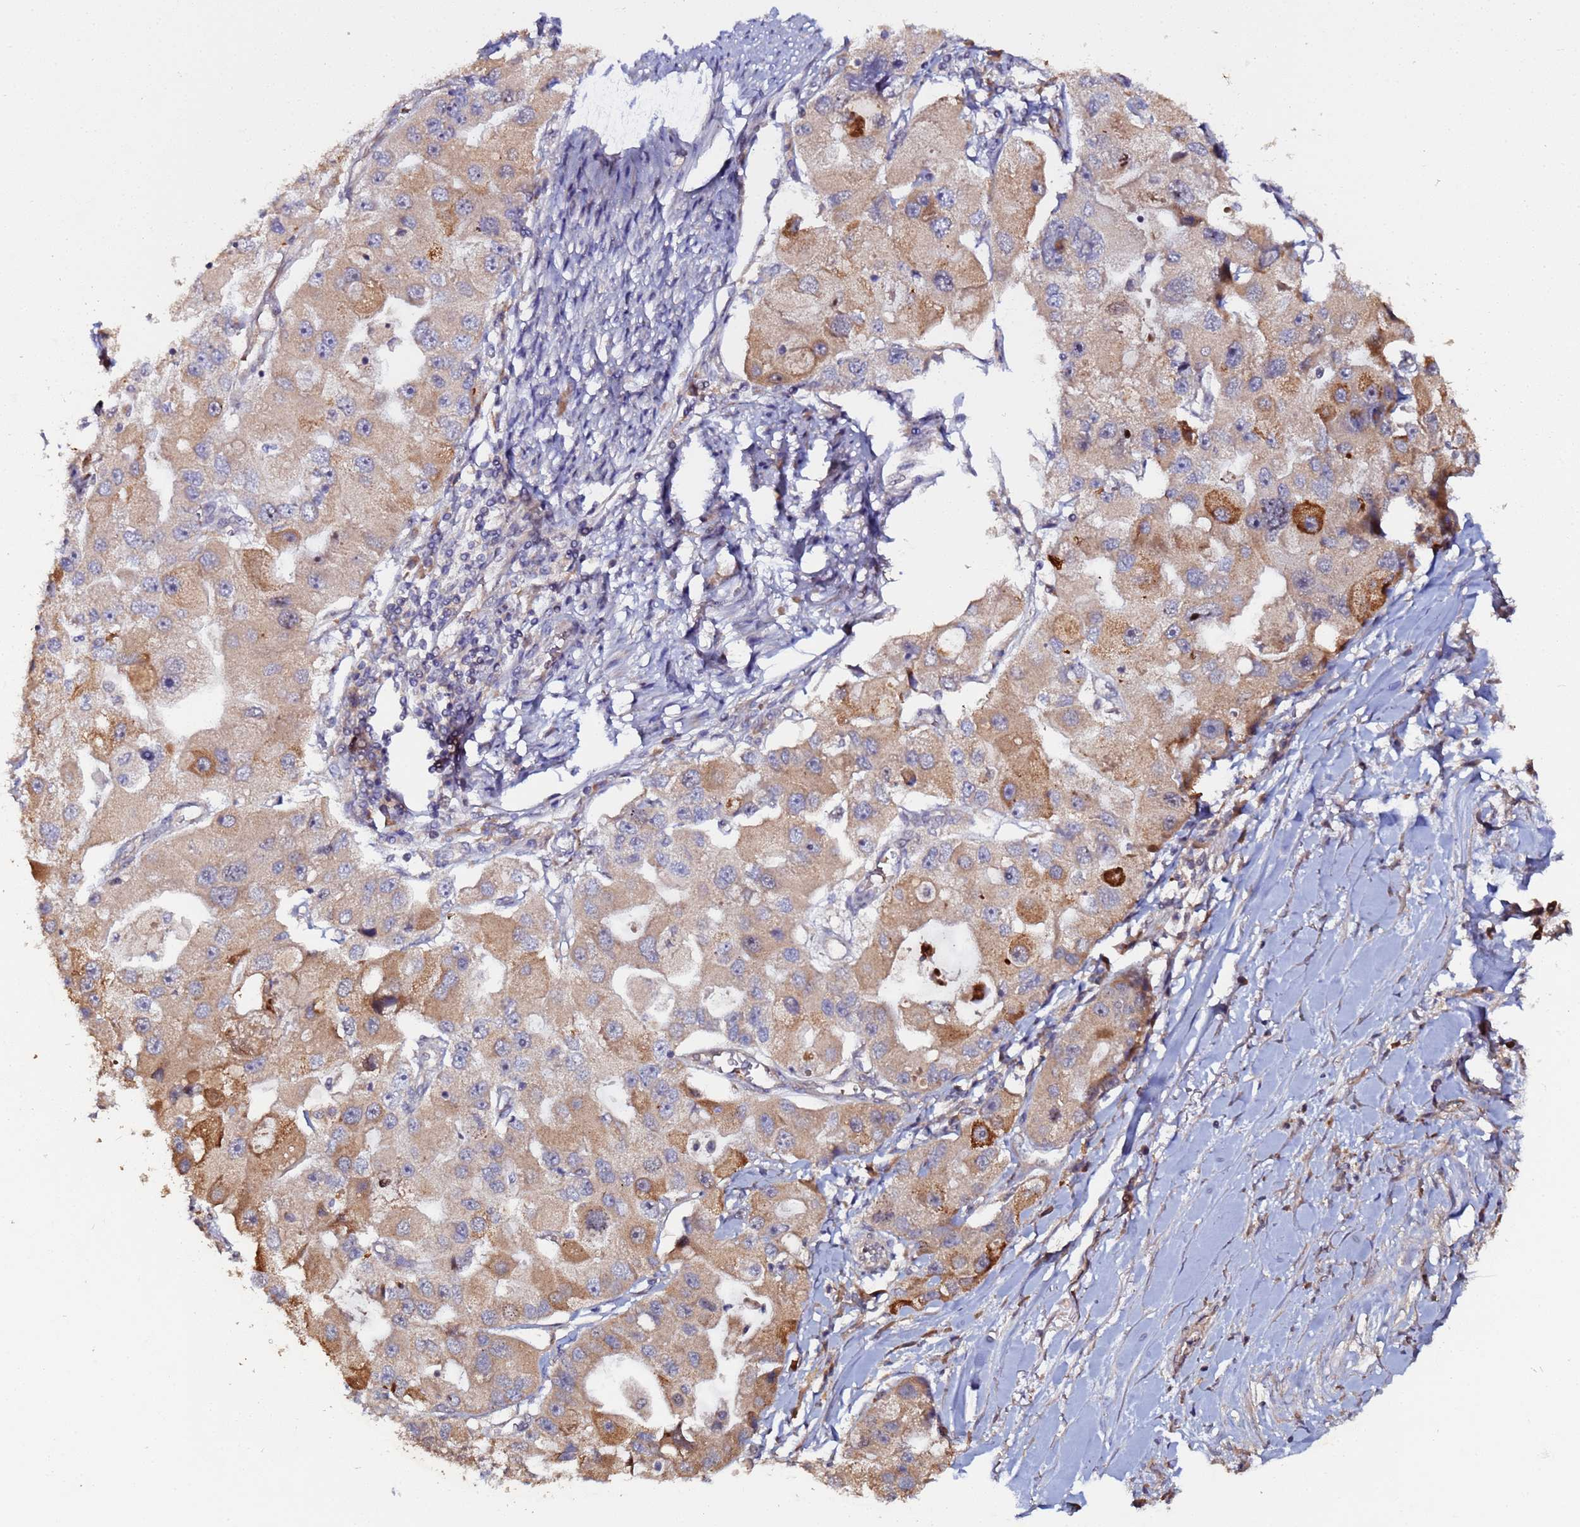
{"staining": {"intensity": "moderate", "quantity": ">75%", "location": "cytoplasmic/membranous"}, "tissue": "lung cancer", "cell_type": "Tumor cells", "image_type": "cancer", "snomed": [{"axis": "morphology", "description": "Adenocarcinoma, NOS"}, {"axis": "topography", "description": "Lung"}], "caption": "An IHC photomicrograph of tumor tissue is shown. Protein staining in brown labels moderate cytoplasmic/membranous positivity in adenocarcinoma (lung) within tumor cells.", "gene": "OSER1", "patient": {"sex": "female", "age": 54}}